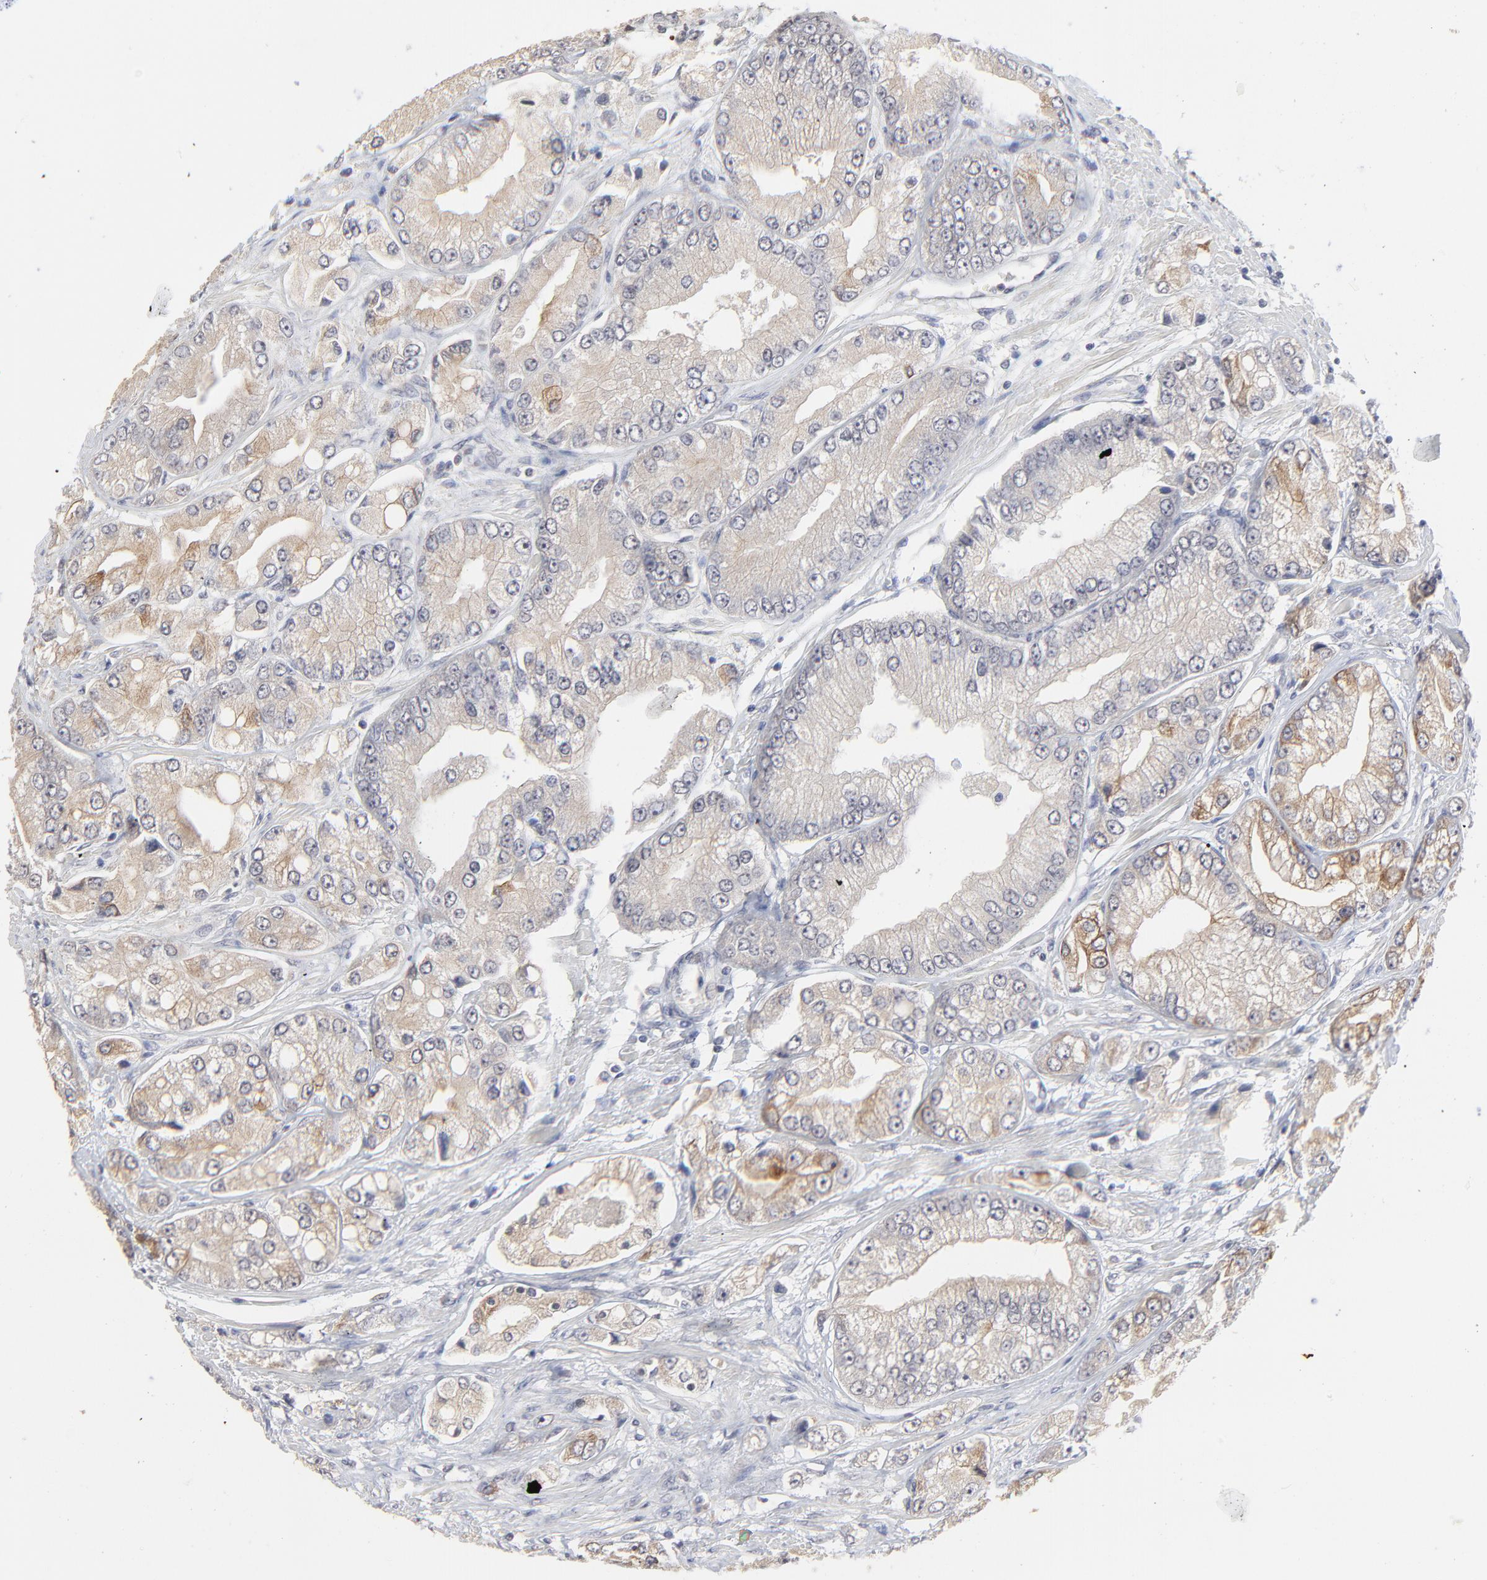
{"staining": {"intensity": "weak", "quantity": ">75%", "location": "cytoplasmic/membranous"}, "tissue": "prostate cancer", "cell_type": "Tumor cells", "image_type": "cancer", "snomed": [{"axis": "morphology", "description": "Adenocarcinoma, Medium grade"}, {"axis": "topography", "description": "Prostate"}], "caption": "Prostate medium-grade adenocarcinoma tissue shows weak cytoplasmic/membranous expression in about >75% of tumor cells", "gene": "FAM199X", "patient": {"sex": "male", "age": 72}}